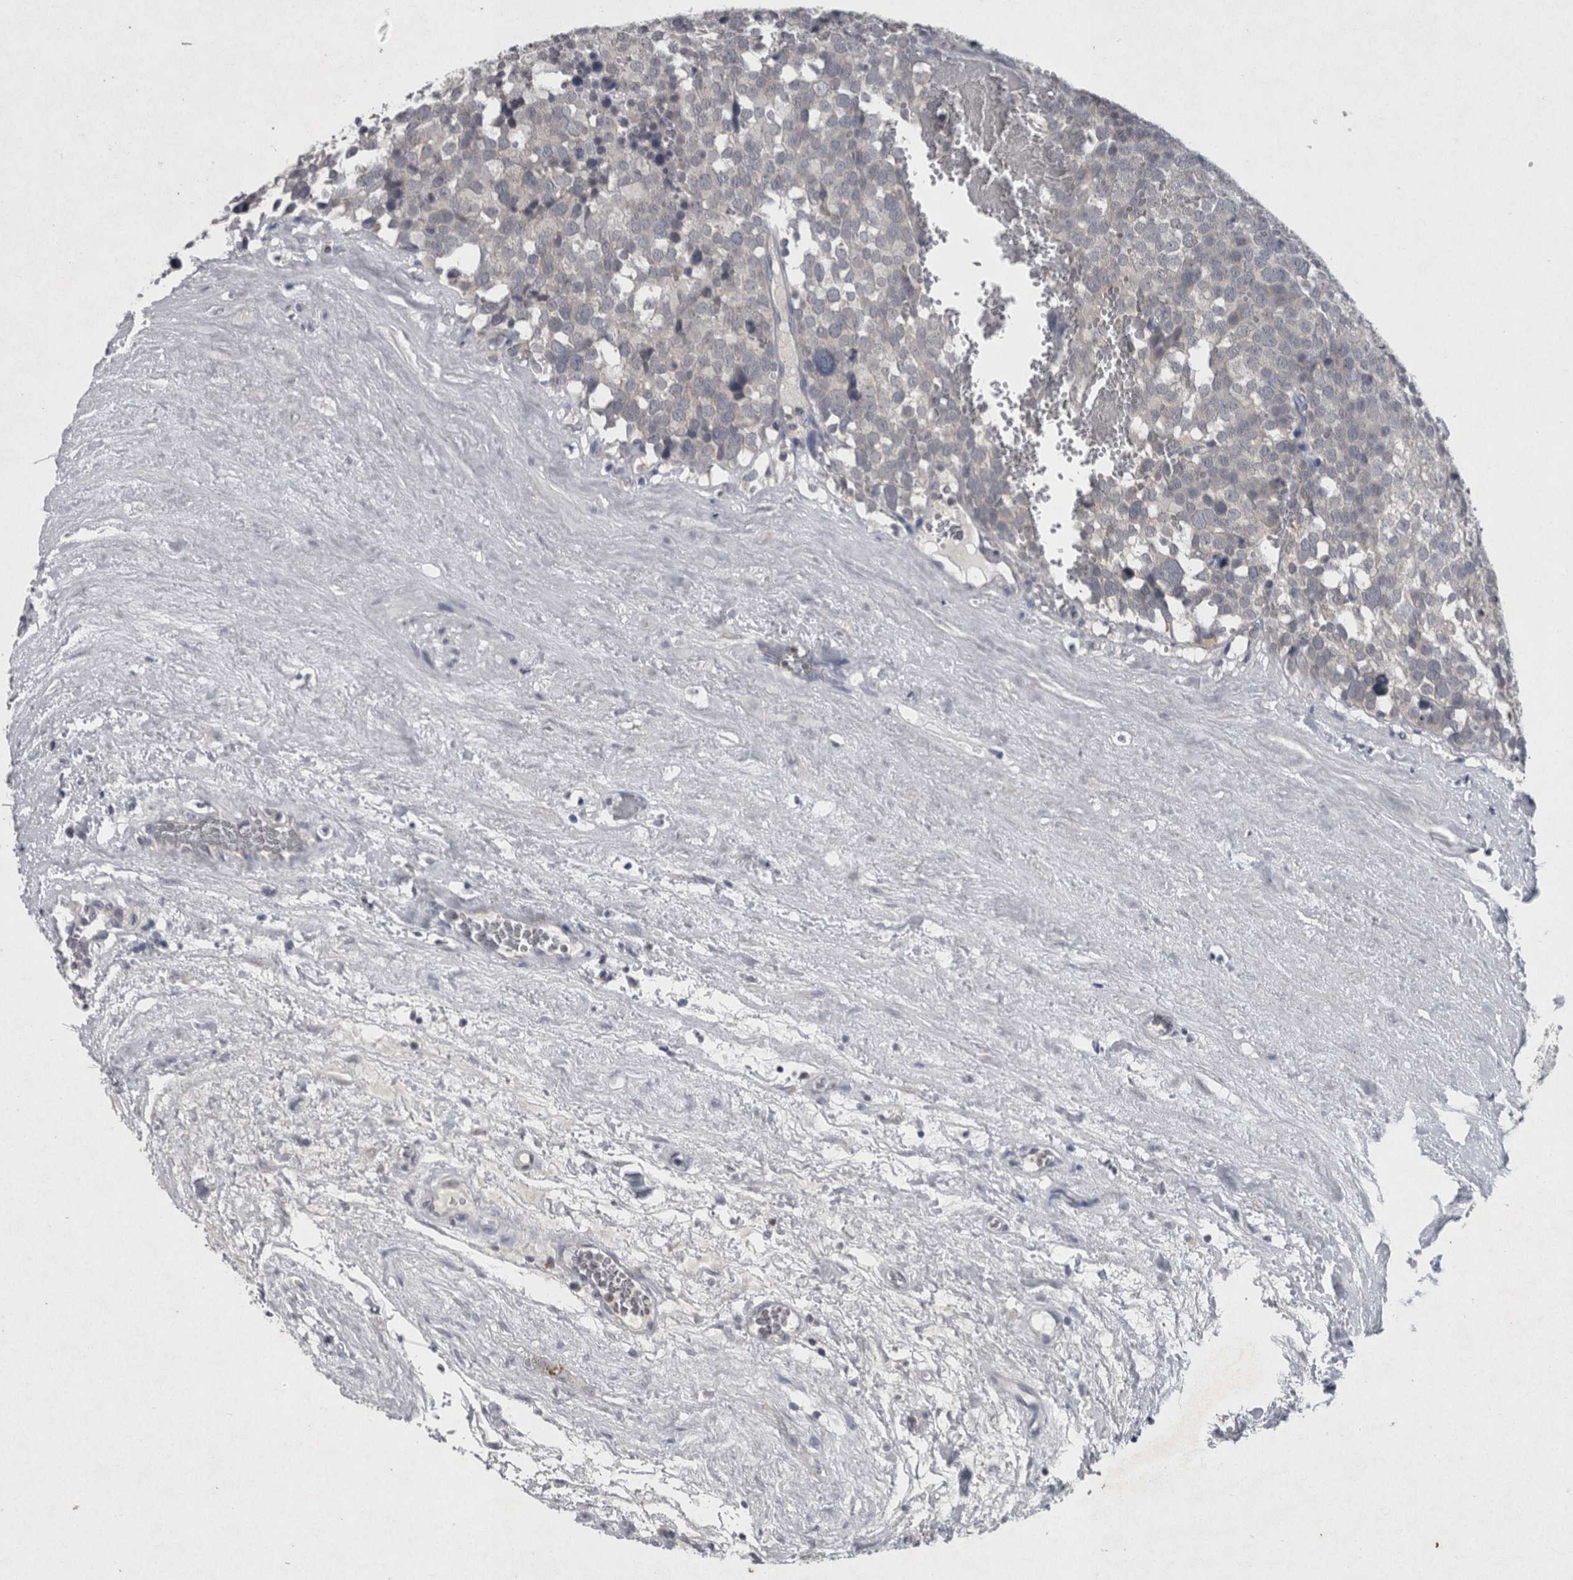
{"staining": {"intensity": "negative", "quantity": "none", "location": "none"}, "tissue": "testis cancer", "cell_type": "Tumor cells", "image_type": "cancer", "snomed": [{"axis": "morphology", "description": "Seminoma, NOS"}, {"axis": "topography", "description": "Testis"}], "caption": "Immunohistochemical staining of human testis cancer (seminoma) demonstrates no significant expression in tumor cells.", "gene": "WNT7A", "patient": {"sex": "male", "age": 71}}